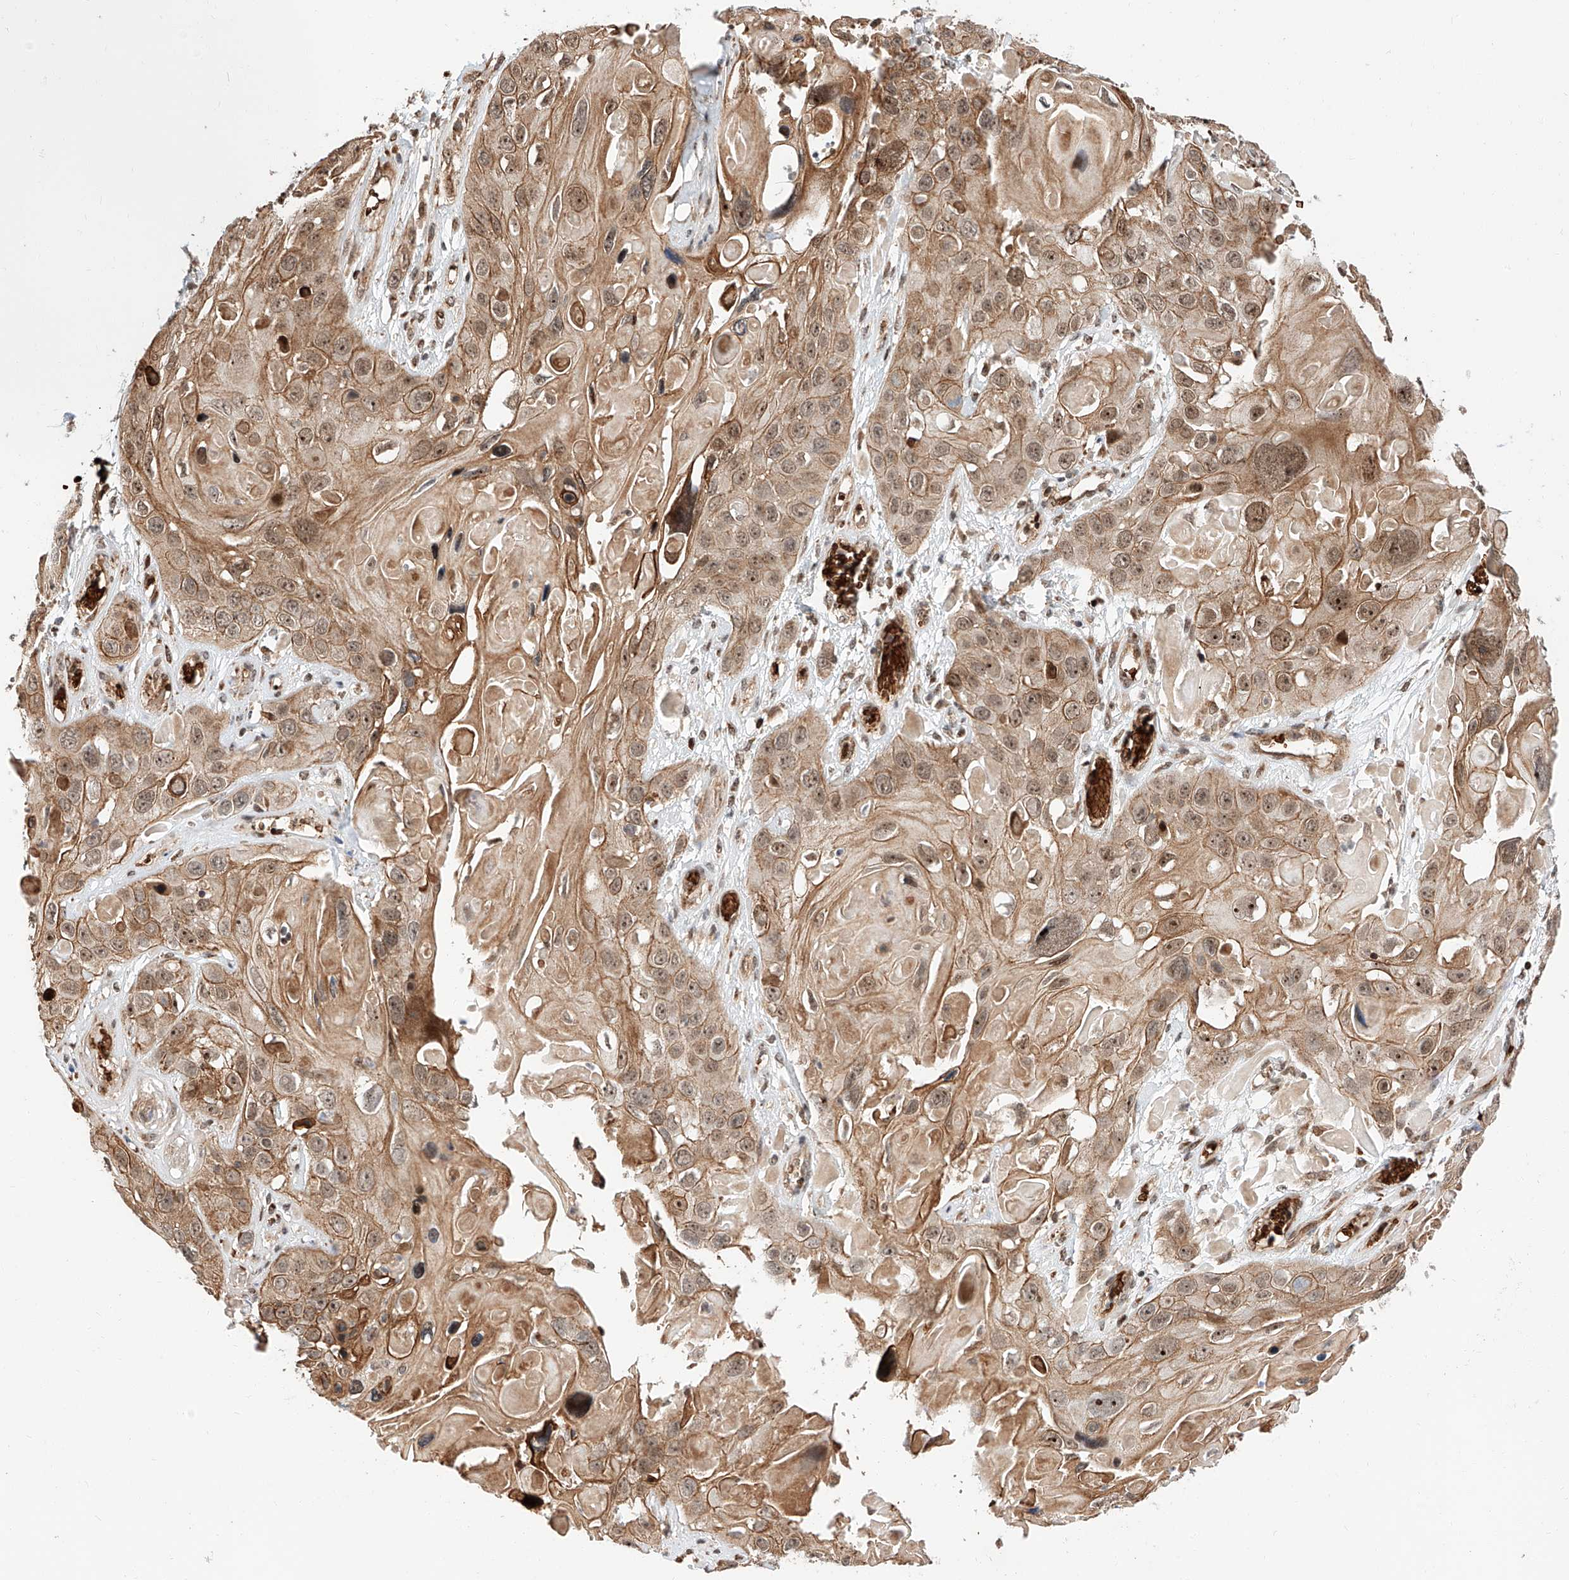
{"staining": {"intensity": "moderate", "quantity": ">75%", "location": "cytoplasmic/membranous,nuclear"}, "tissue": "skin cancer", "cell_type": "Tumor cells", "image_type": "cancer", "snomed": [{"axis": "morphology", "description": "Squamous cell carcinoma, NOS"}, {"axis": "topography", "description": "Skin"}], "caption": "Protein staining demonstrates moderate cytoplasmic/membranous and nuclear positivity in approximately >75% of tumor cells in squamous cell carcinoma (skin). (DAB IHC with brightfield microscopy, high magnification).", "gene": "THTPA", "patient": {"sex": "male", "age": 55}}